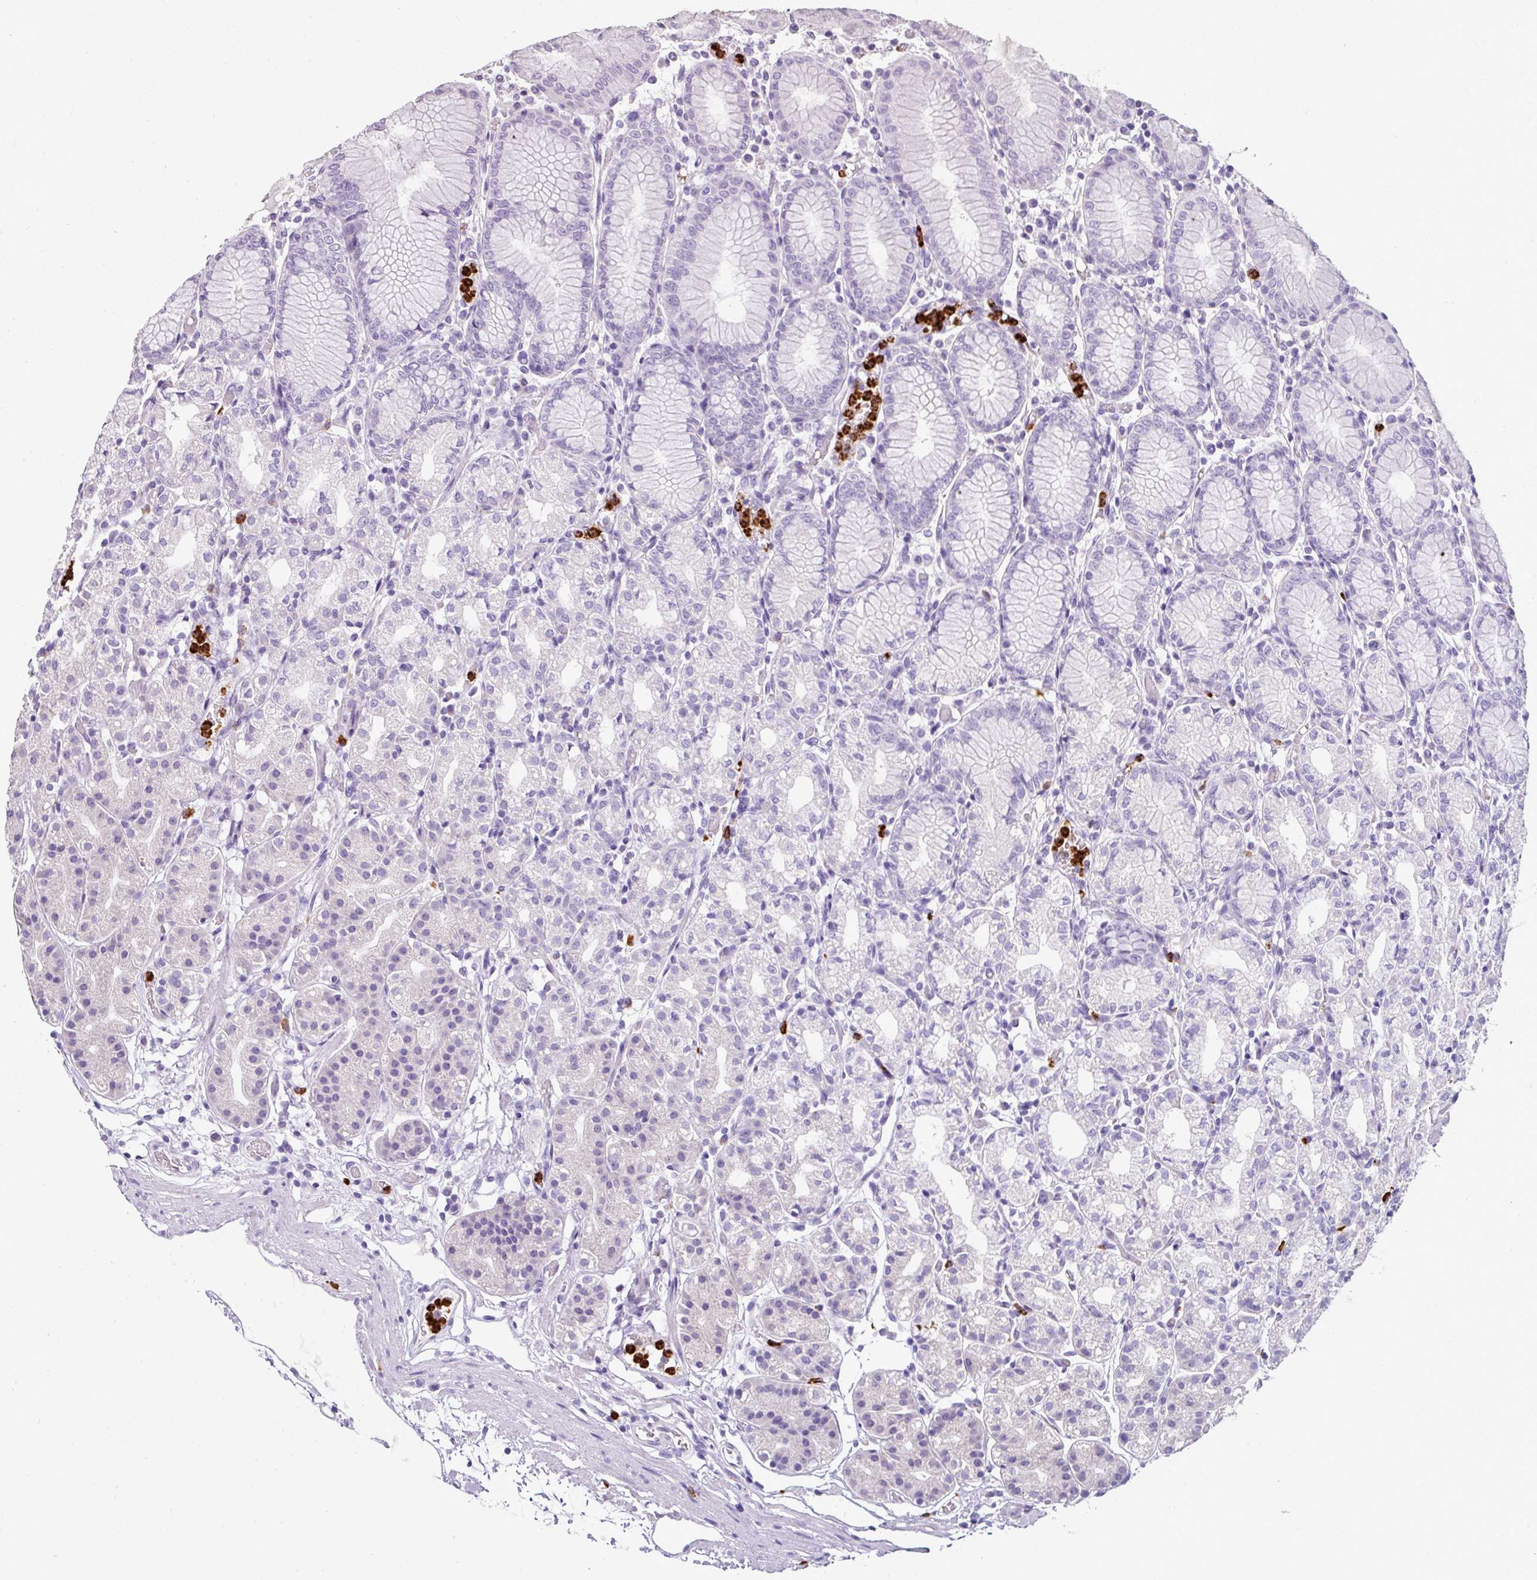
{"staining": {"intensity": "negative", "quantity": "none", "location": "none"}, "tissue": "stomach", "cell_type": "Glandular cells", "image_type": "normal", "snomed": [{"axis": "morphology", "description": "Normal tissue, NOS"}, {"axis": "topography", "description": "Stomach"}], "caption": "Micrograph shows no protein positivity in glandular cells of normal stomach. Brightfield microscopy of immunohistochemistry stained with DAB (3,3'-diaminobenzidine) (brown) and hematoxylin (blue), captured at high magnification.", "gene": "CTSG", "patient": {"sex": "female", "age": 57}}